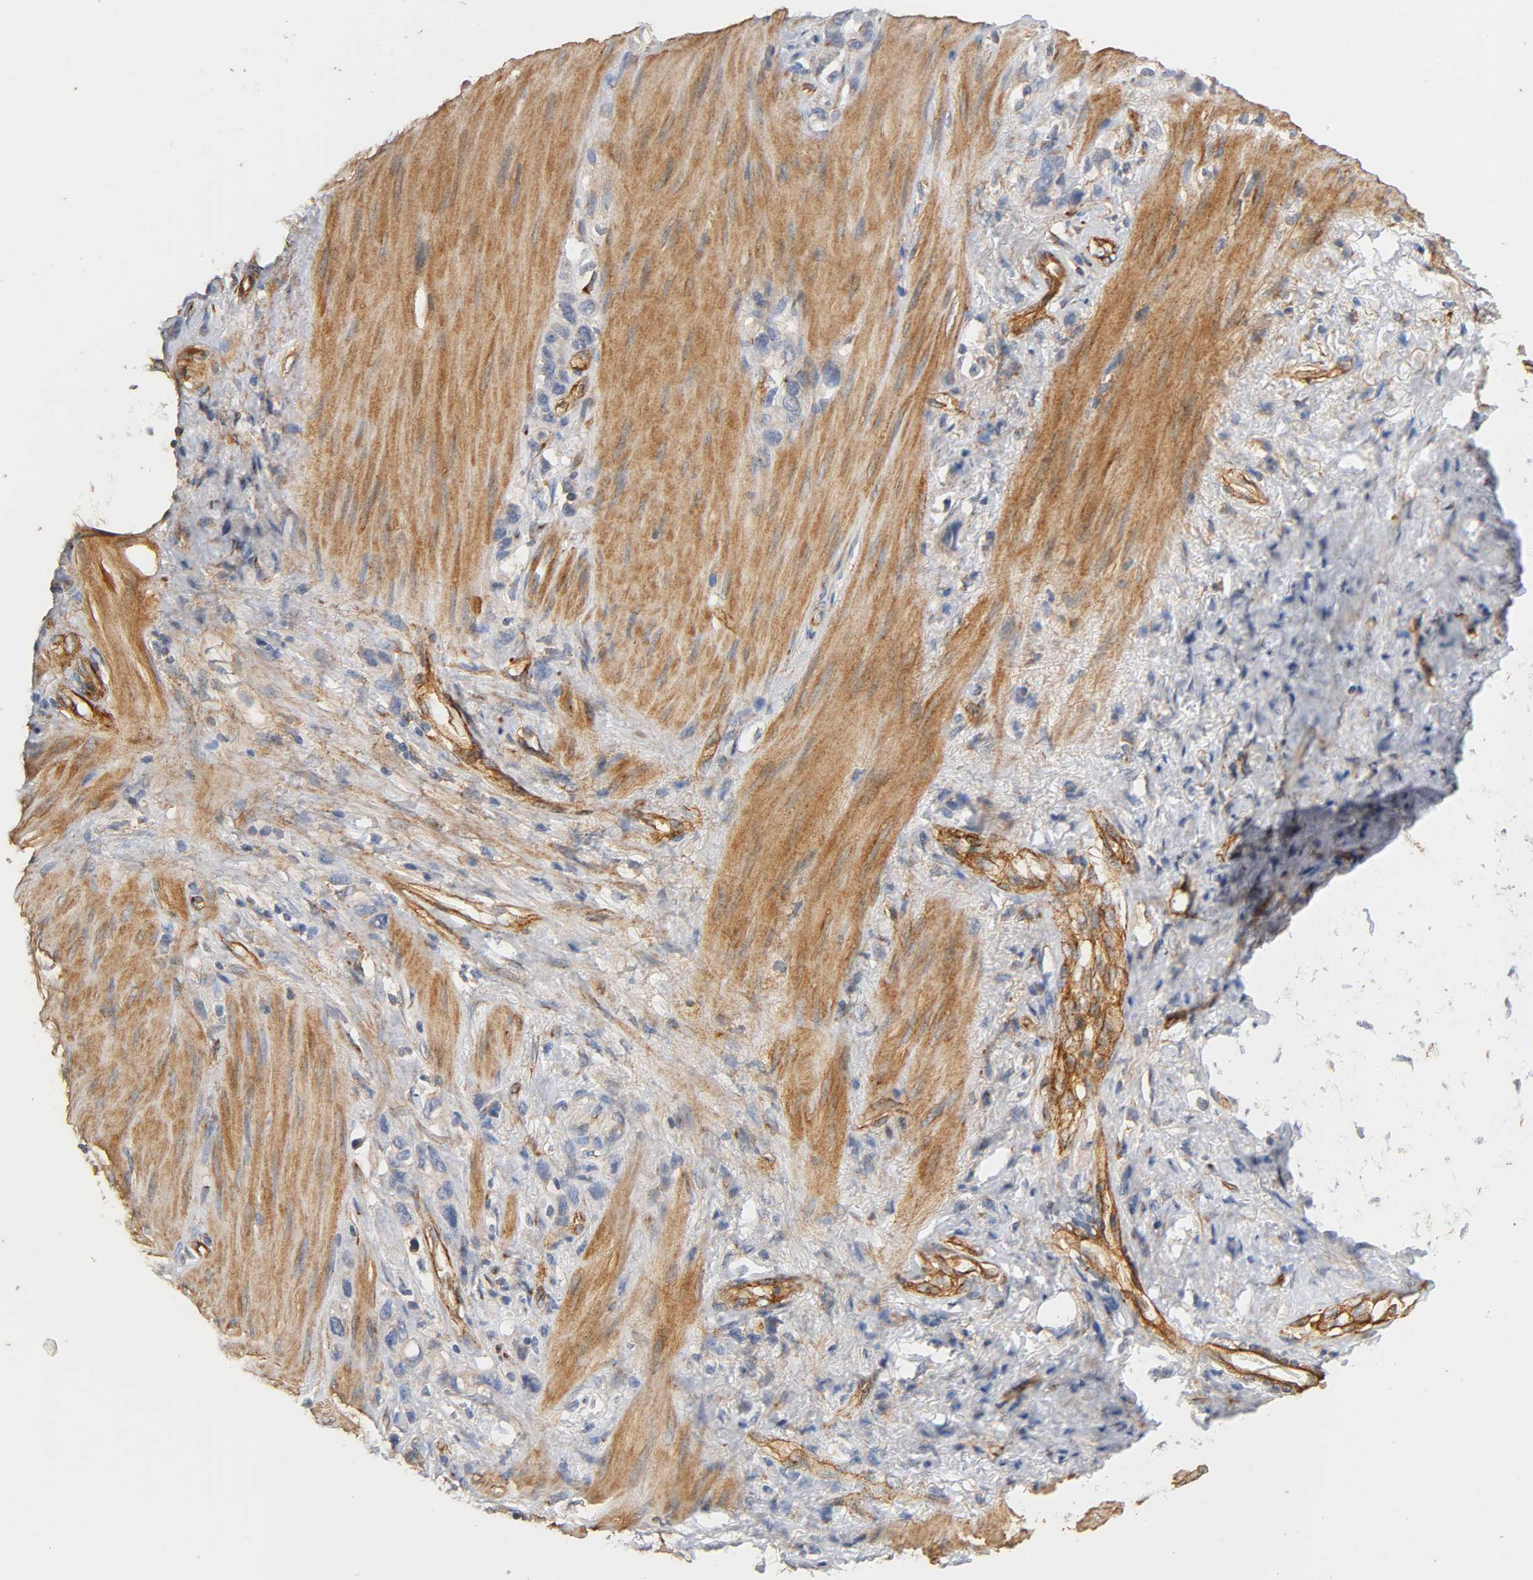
{"staining": {"intensity": "weak", "quantity": "<25%", "location": "cytoplasmic/membranous"}, "tissue": "stomach cancer", "cell_type": "Tumor cells", "image_type": "cancer", "snomed": [{"axis": "morphology", "description": "Normal tissue, NOS"}, {"axis": "morphology", "description": "Adenocarcinoma, NOS"}, {"axis": "morphology", "description": "Adenocarcinoma, High grade"}, {"axis": "topography", "description": "Stomach, upper"}, {"axis": "topography", "description": "Stomach"}], "caption": "Immunohistochemistry of stomach cancer demonstrates no positivity in tumor cells.", "gene": "IFITM3", "patient": {"sex": "female", "age": 65}}